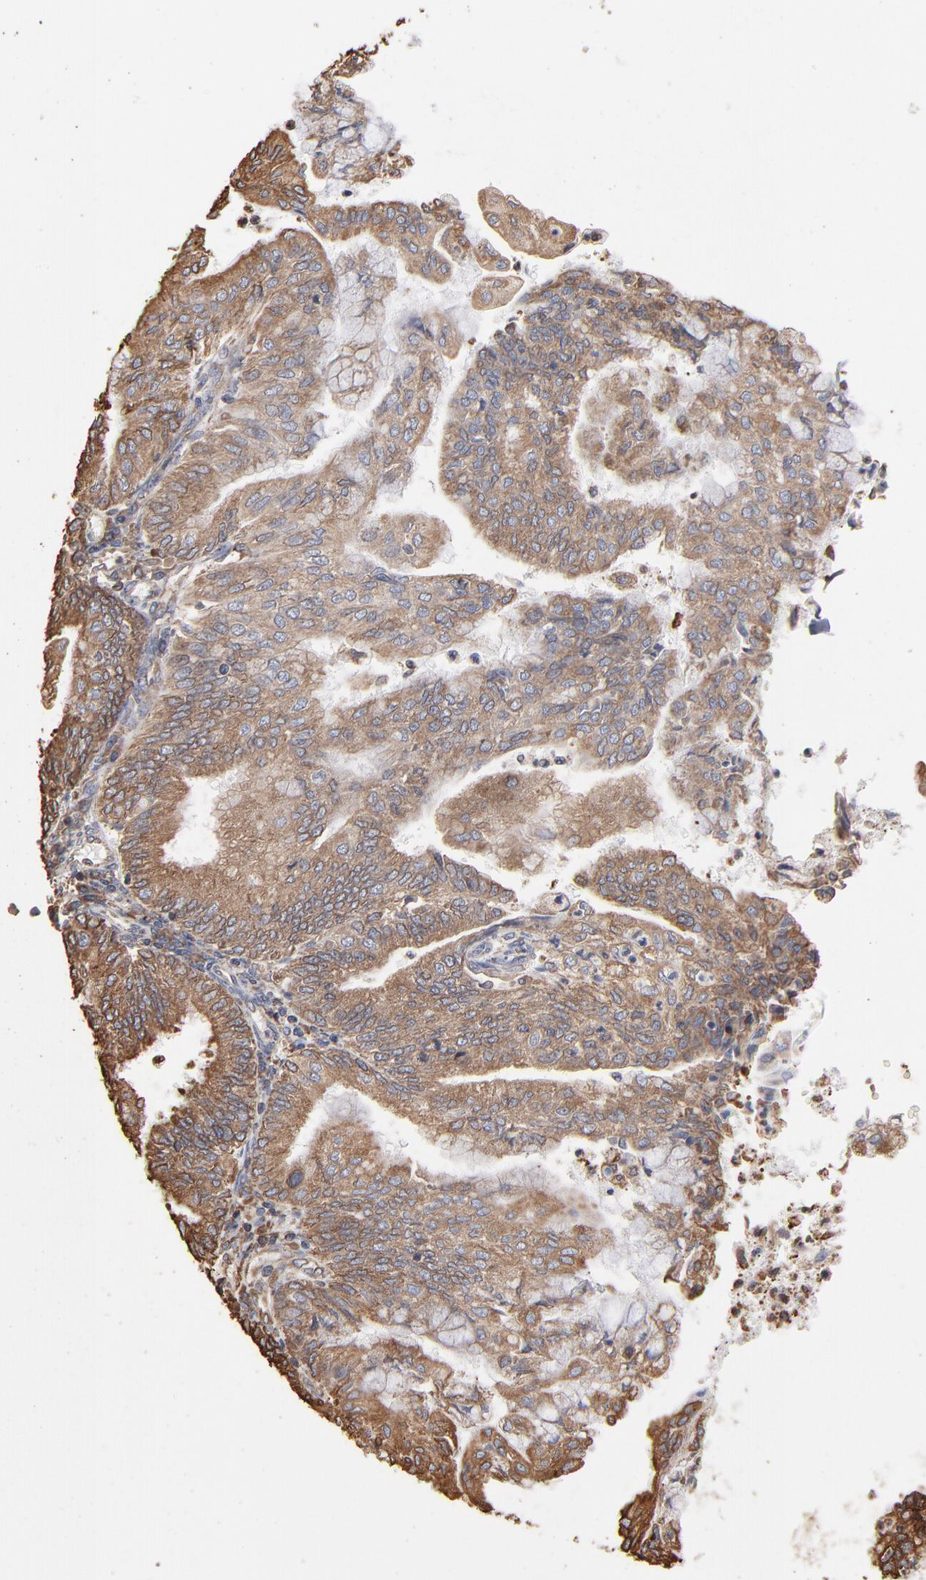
{"staining": {"intensity": "moderate", "quantity": ">75%", "location": "cytoplasmic/membranous"}, "tissue": "endometrial cancer", "cell_type": "Tumor cells", "image_type": "cancer", "snomed": [{"axis": "morphology", "description": "Adenocarcinoma, NOS"}, {"axis": "topography", "description": "Endometrium"}], "caption": "Moderate cytoplasmic/membranous positivity is appreciated in approximately >75% of tumor cells in endometrial cancer (adenocarcinoma).", "gene": "PDIA3", "patient": {"sex": "female", "age": 59}}